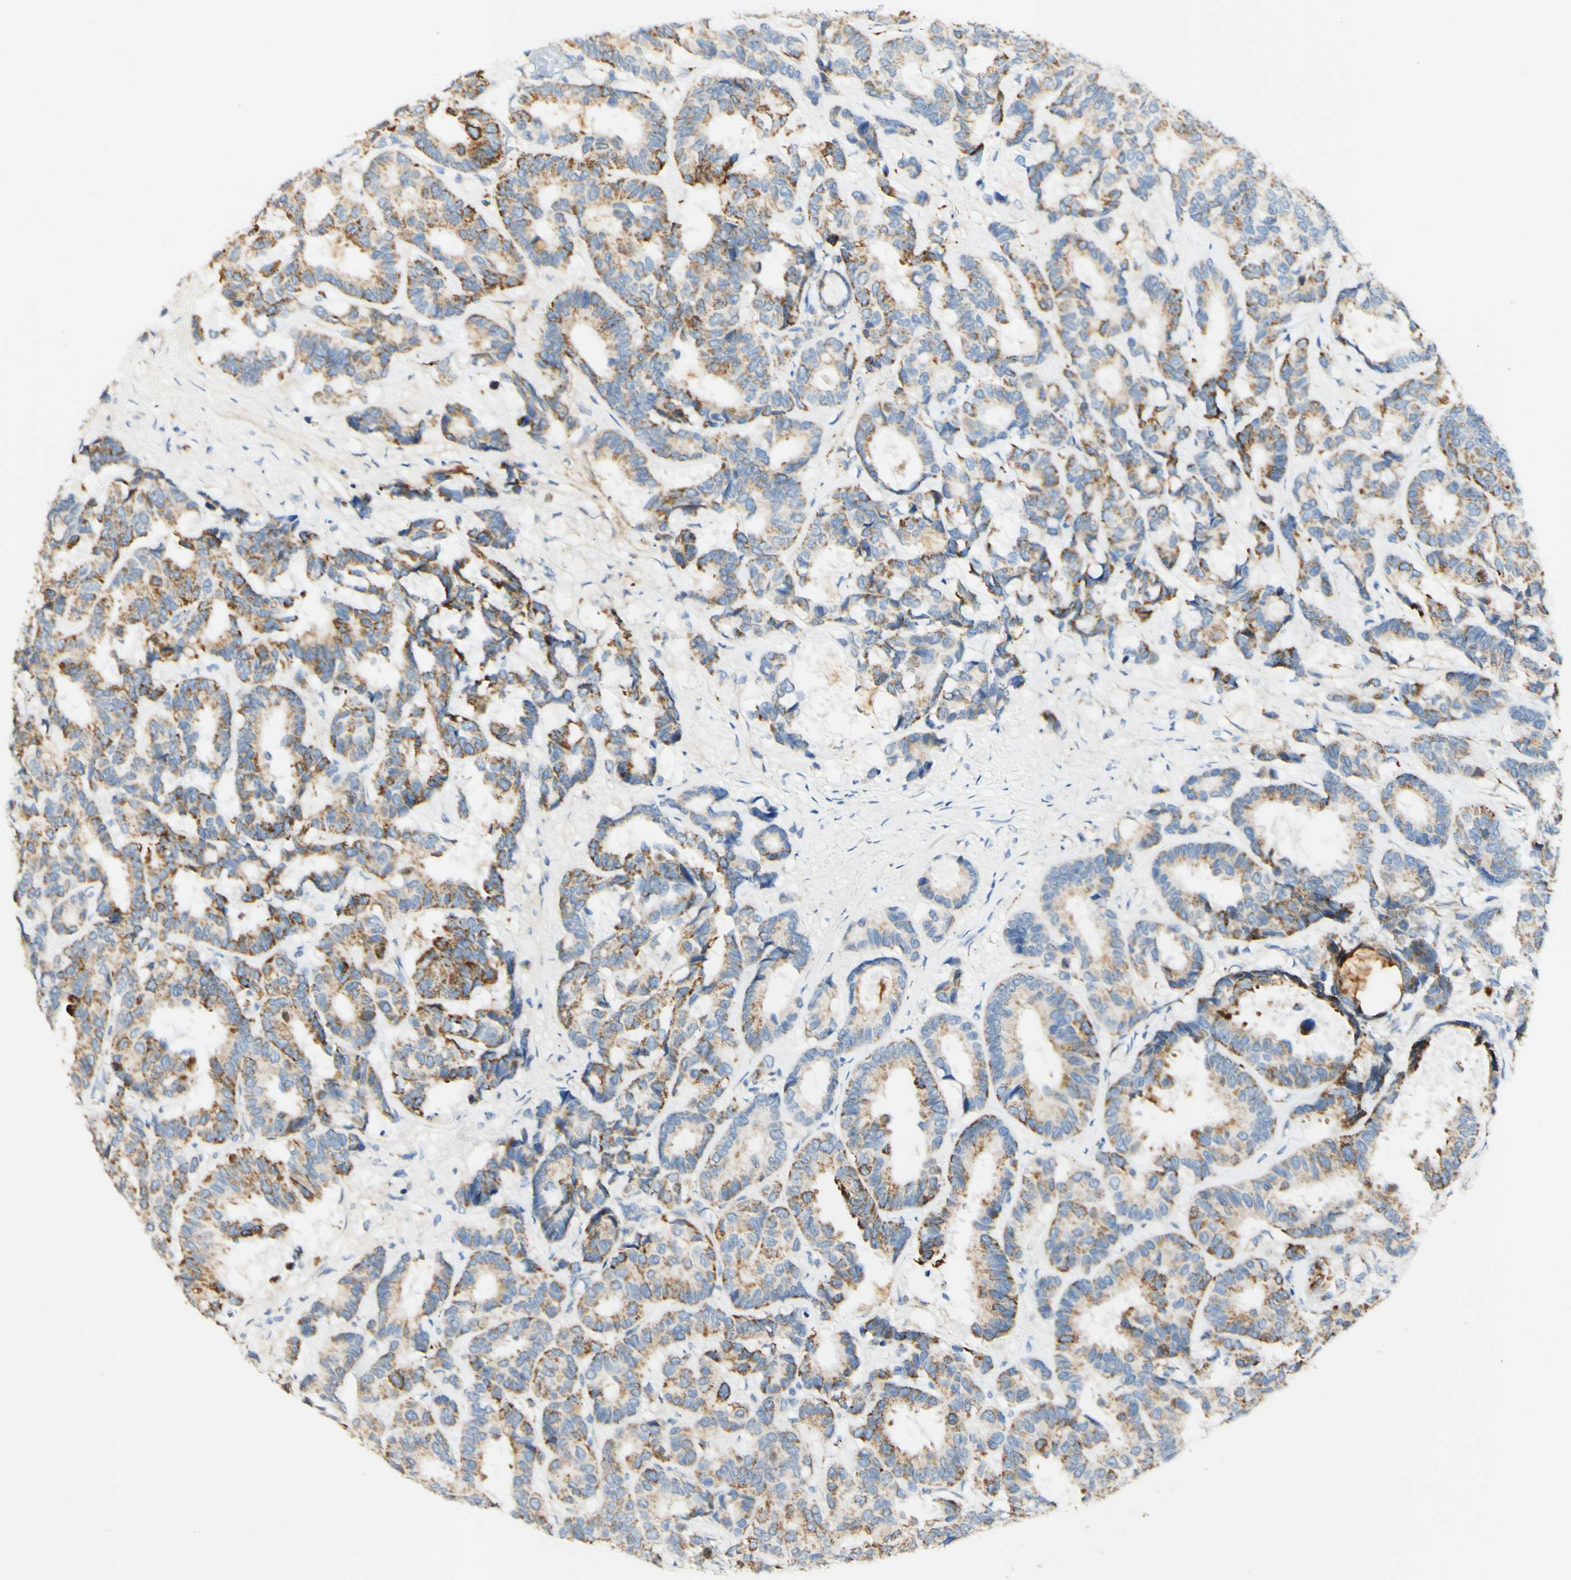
{"staining": {"intensity": "moderate", "quantity": ">75%", "location": "cytoplasmic/membranous"}, "tissue": "breast cancer", "cell_type": "Tumor cells", "image_type": "cancer", "snomed": [{"axis": "morphology", "description": "Duct carcinoma"}, {"axis": "topography", "description": "Breast"}], "caption": "Breast intraductal carcinoma tissue reveals moderate cytoplasmic/membranous expression in approximately >75% of tumor cells, visualized by immunohistochemistry.", "gene": "OXCT1", "patient": {"sex": "female", "age": 87}}